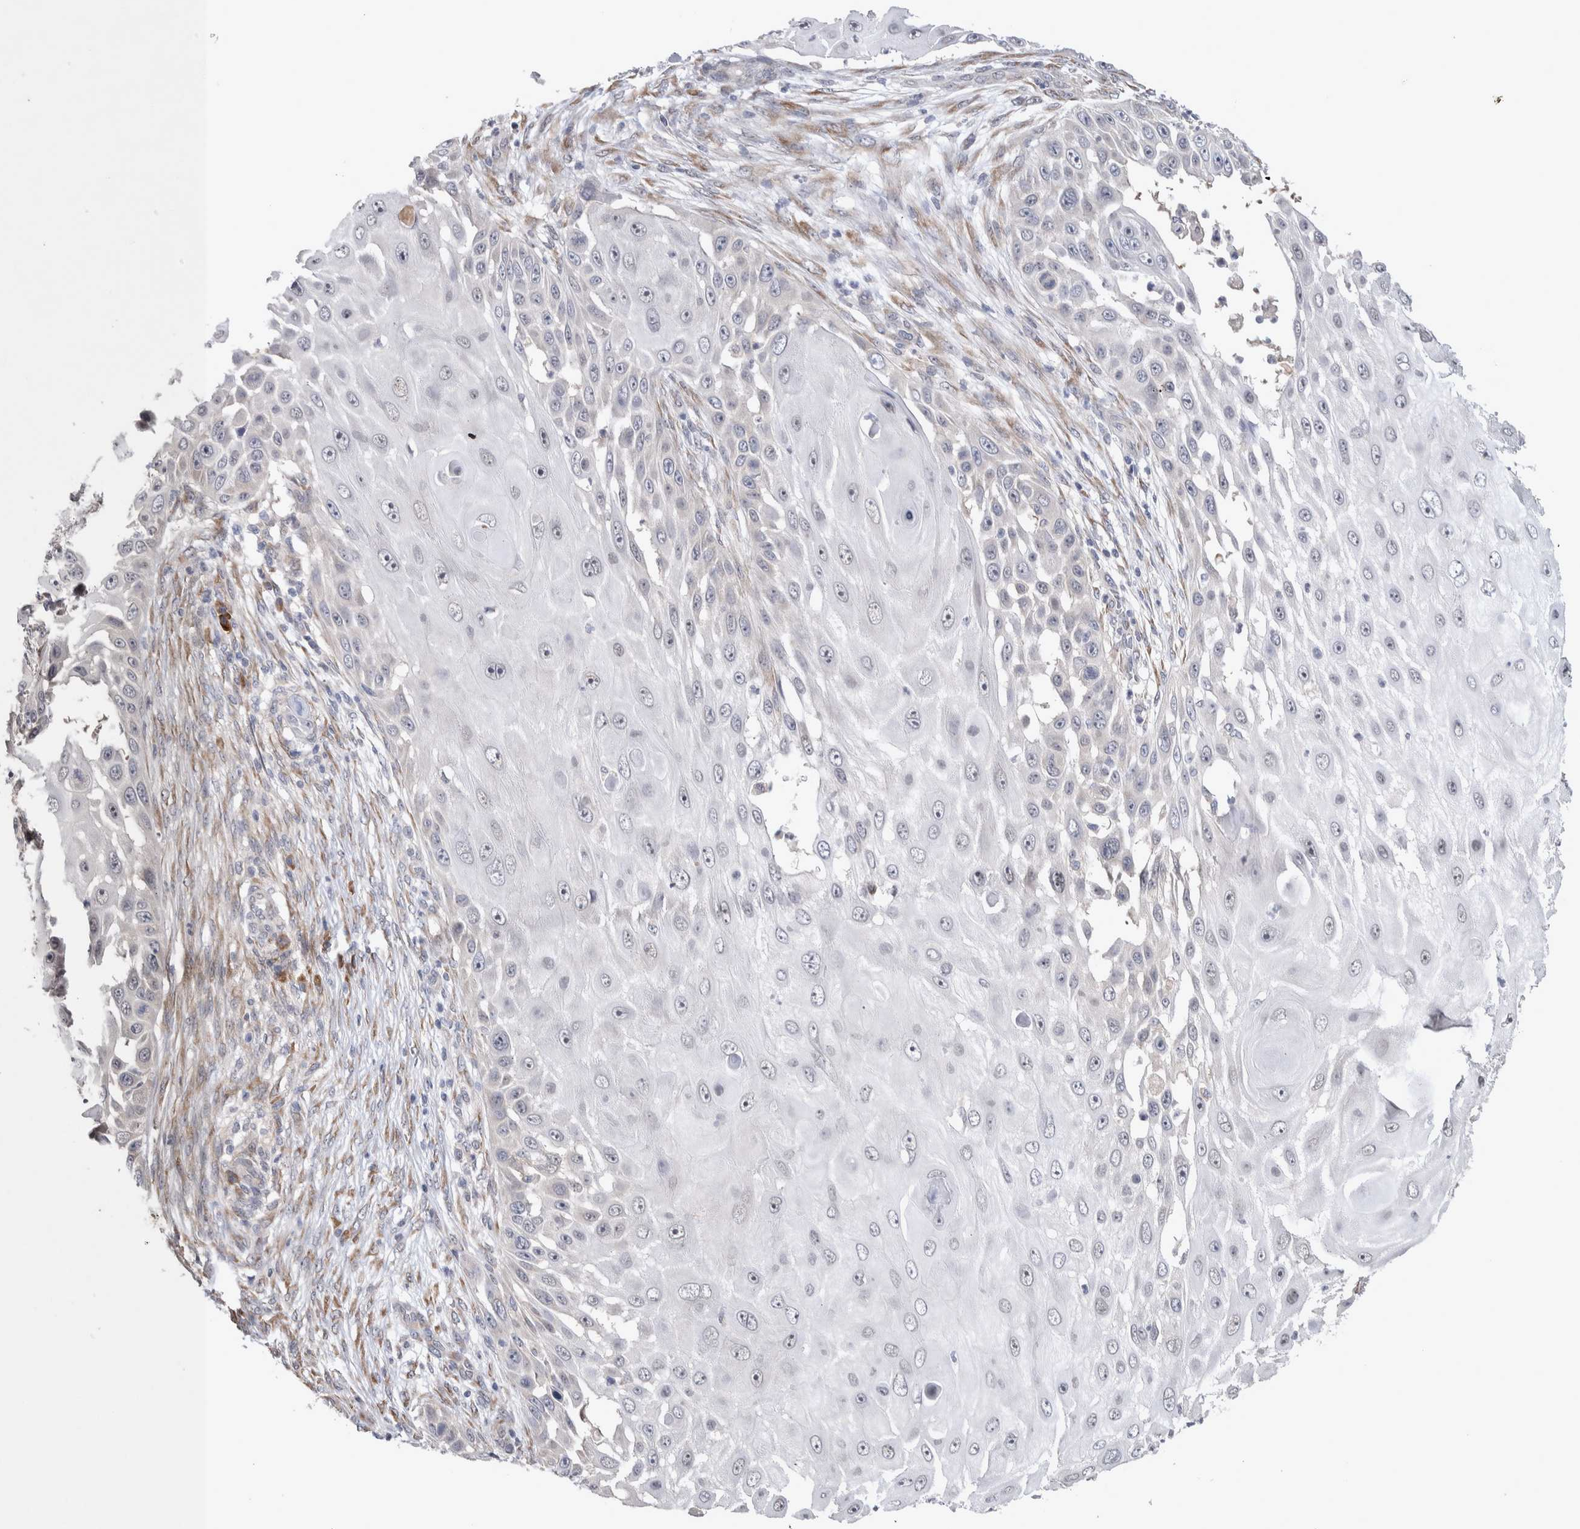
{"staining": {"intensity": "negative", "quantity": "none", "location": "none"}, "tissue": "skin cancer", "cell_type": "Tumor cells", "image_type": "cancer", "snomed": [{"axis": "morphology", "description": "Squamous cell carcinoma, NOS"}, {"axis": "topography", "description": "Skin"}], "caption": "Immunohistochemical staining of human skin squamous cell carcinoma demonstrates no significant positivity in tumor cells.", "gene": "CUL2", "patient": {"sex": "female", "age": 44}}